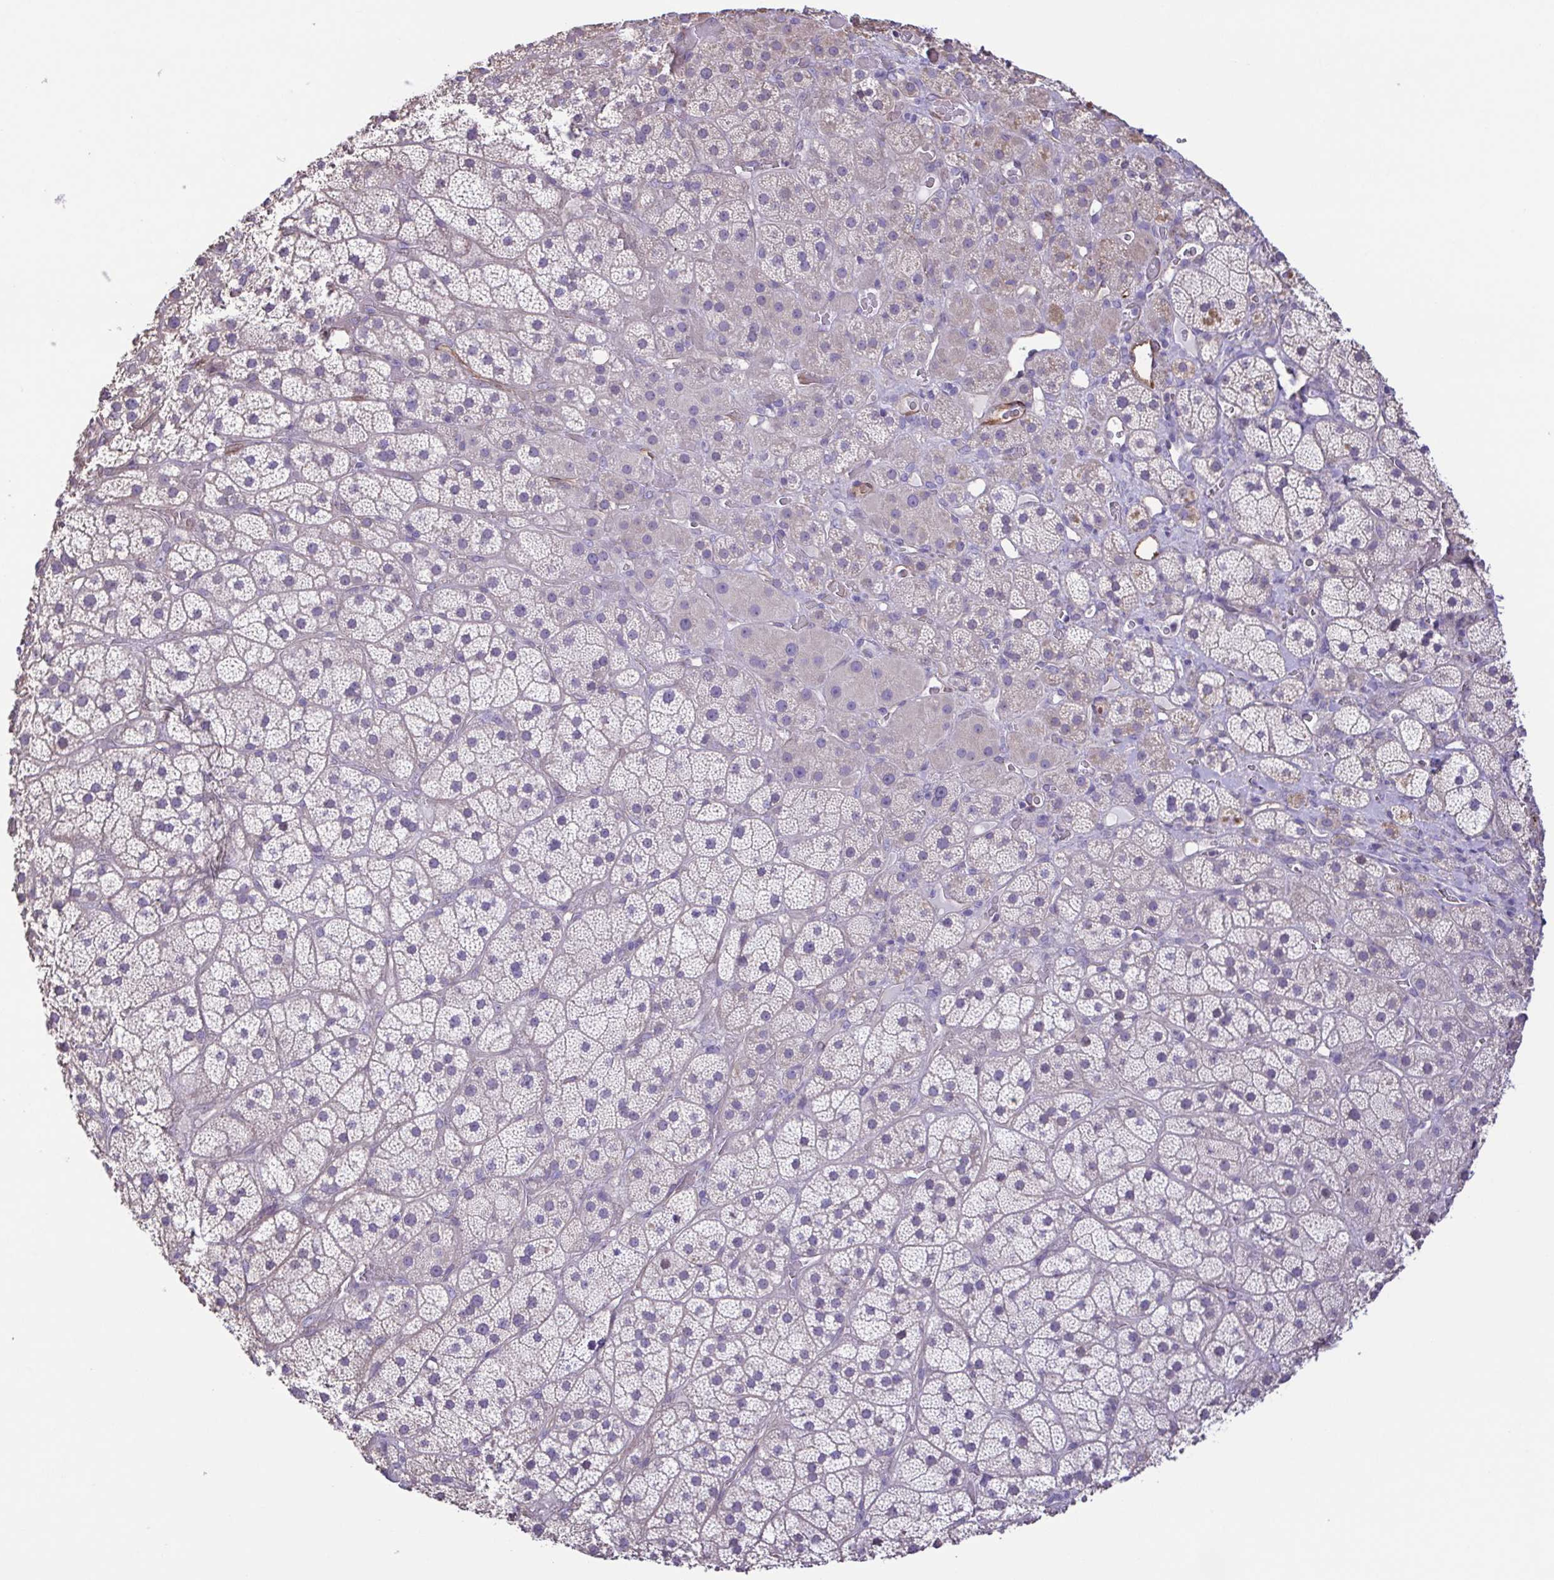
{"staining": {"intensity": "weak", "quantity": "<25%", "location": "cytoplasmic/membranous"}, "tissue": "adrenal gland", "cell_type": "Glandular cells", "image_type": "normal", "snomed": [{"axis": "morphology", "description": "Normal tissue, NOS"}, {"axis": "topography", "description": "Adrenal gland"}], "caption": "High magnification brightfield microscopy of unremarkable adrenal gland stained with DAB (3,3'-diaminobenzidine) (brown) and counterstained with hematoxylin (blue): glandular cells show no significant expression.", "gene": "FLT1", "patient": {"sex": "male", "age": 57}}